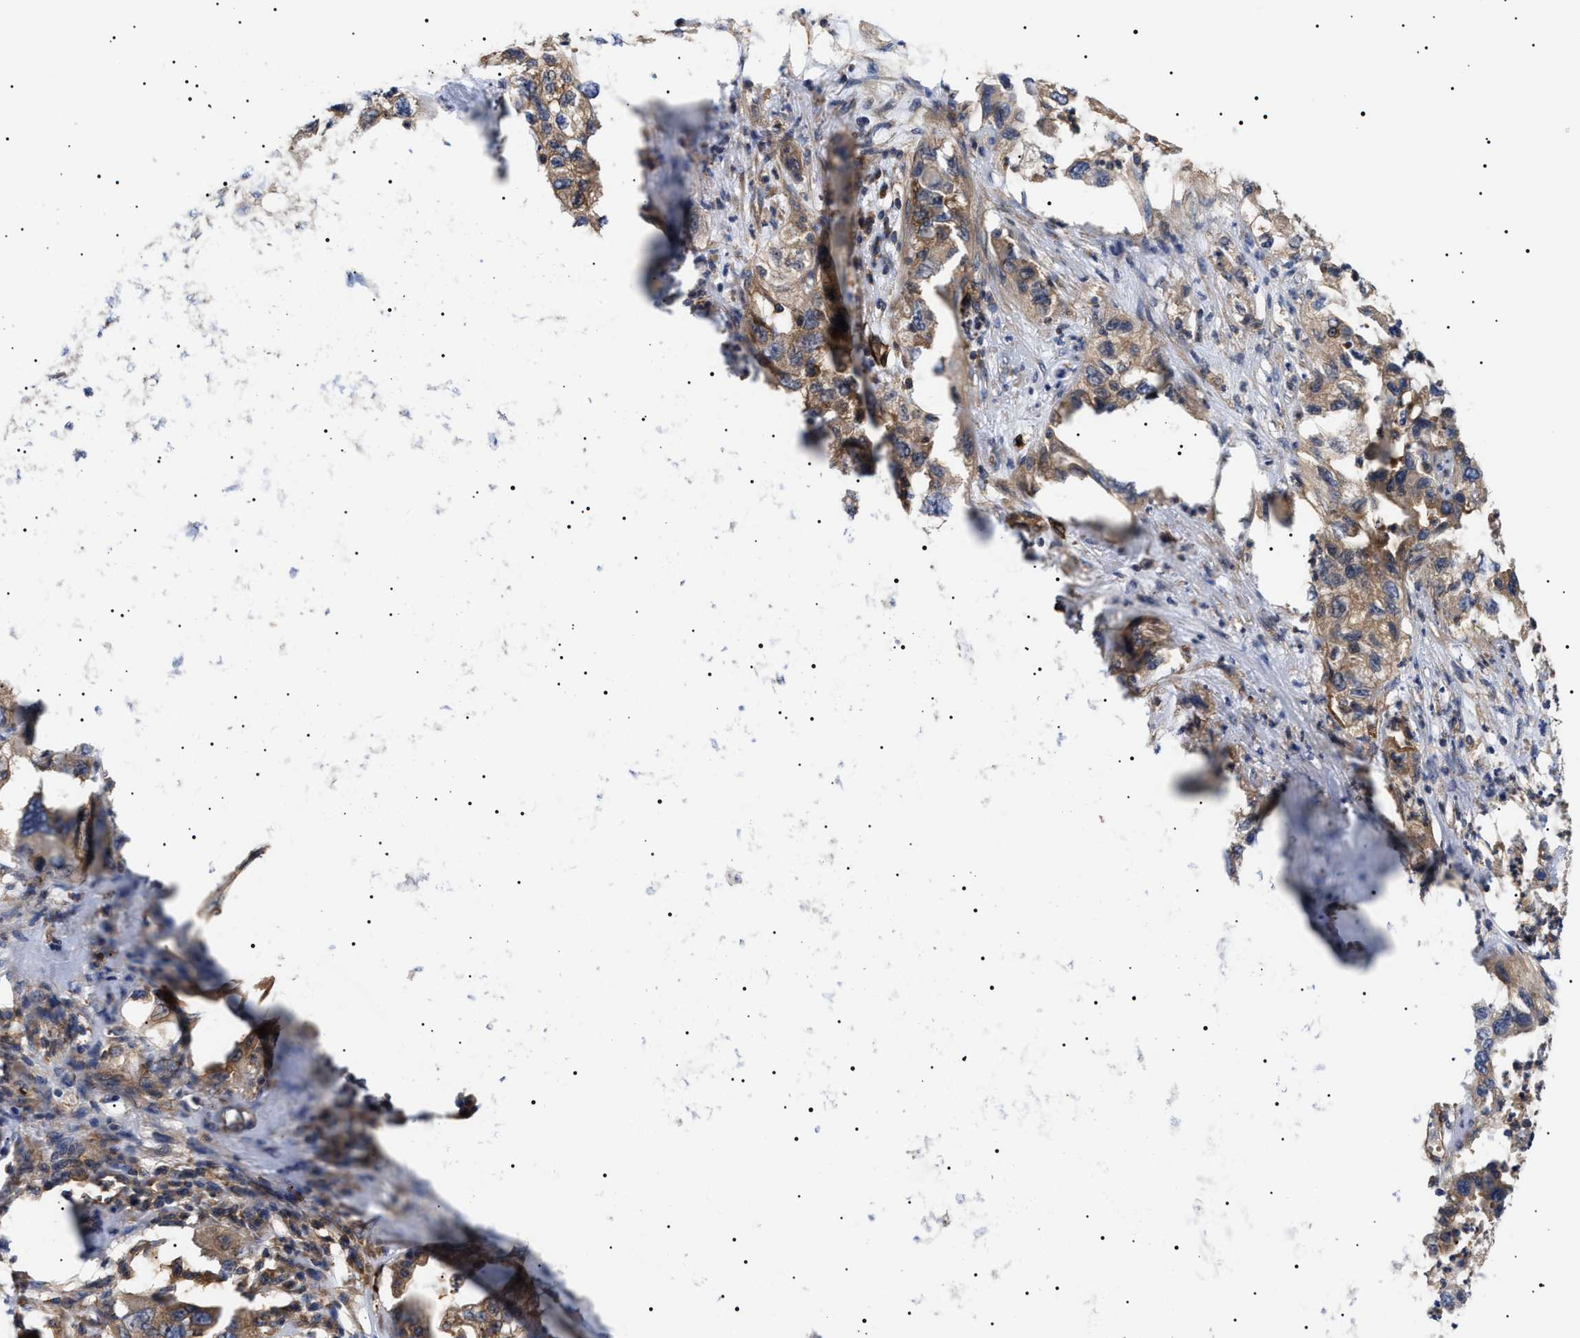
{"staining": {"intensity": "moderate", "quantity": ">75%", "location": "cytoplasmic/membranous"}, "tissue": "pancreatic cancer", "cell_type": "Tumor cells", "image_type": "cancer", "snomed": [{"axis": "morphology", "description": "Adenocarcinoma, NOS"}, {"axis": "topography", "description": "Pancreas"}], "caption": "An immunohistochemistry (IHC) photomicrograph of neoplastic tissue is shown. Protein staining in brown labels moderate cytoplasmic/membranous positivity in pancreatic cancer (adenocarcinoma) within tumor cells. Immunohistochemistry (ihc) stains the protein in brown and the nuclei are stained blue.", "gene": "TPP2", "patient": {"sex": "female", "age": 78}}